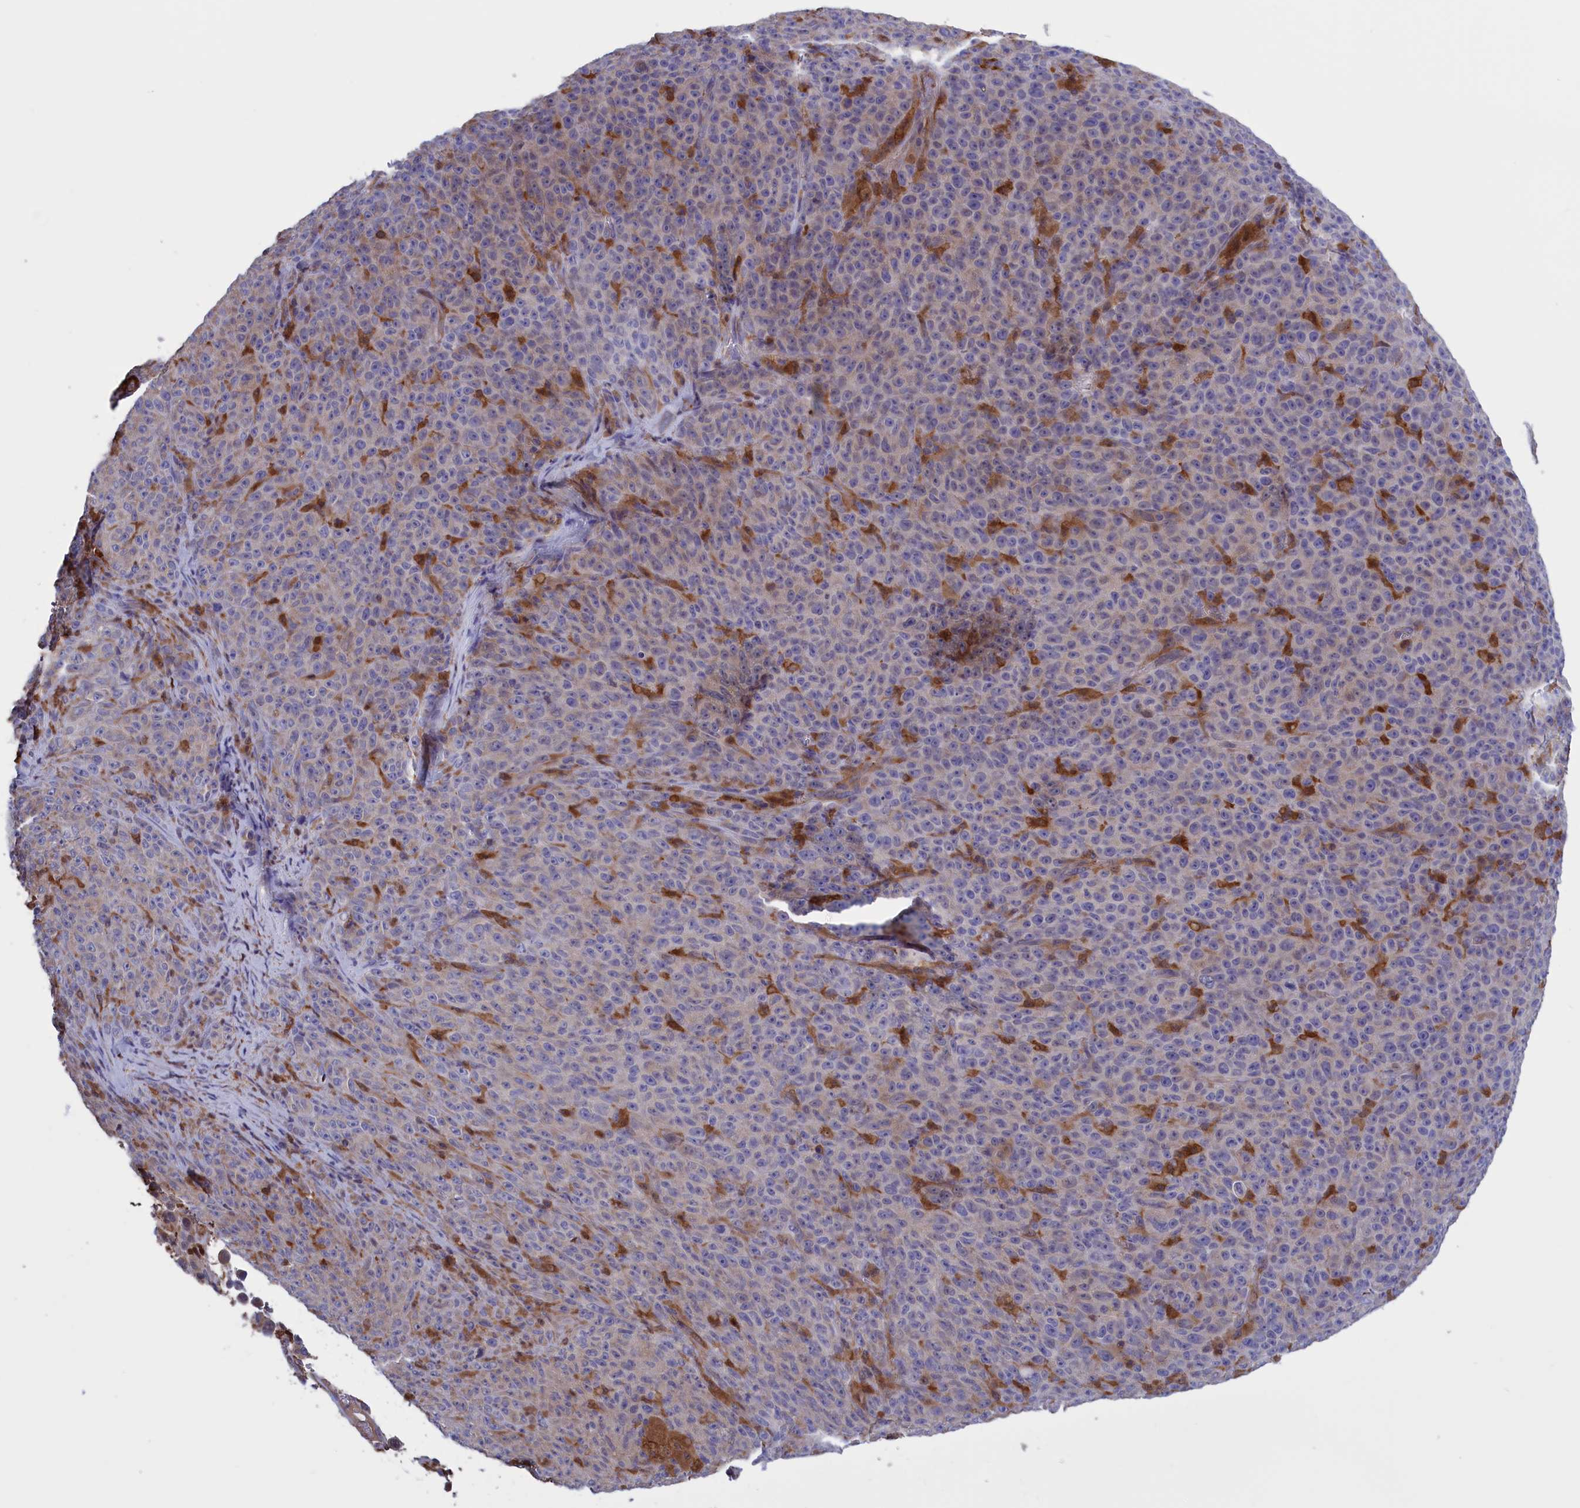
{"staining": {"intensity": "negative", "quantity": "none", "location": "none"}, "tissue": "melanoma", "cell_type": "Tumor cells", "image_type": "cancer", "snomed": [{"axis": "morphology", "description": "Malignant melanoma, NOS"}, {"axis": "topography", "description": "Skin"}], "caption": "IHC histopathology image of neoplastic tissue: melanoma stained with DAB (3,3'-diaminobenzidine) exhibits no significant protein staining in tumor cells.", "gene": "ARHGAP18", "patient": {"sex": "female", "age": 82}}